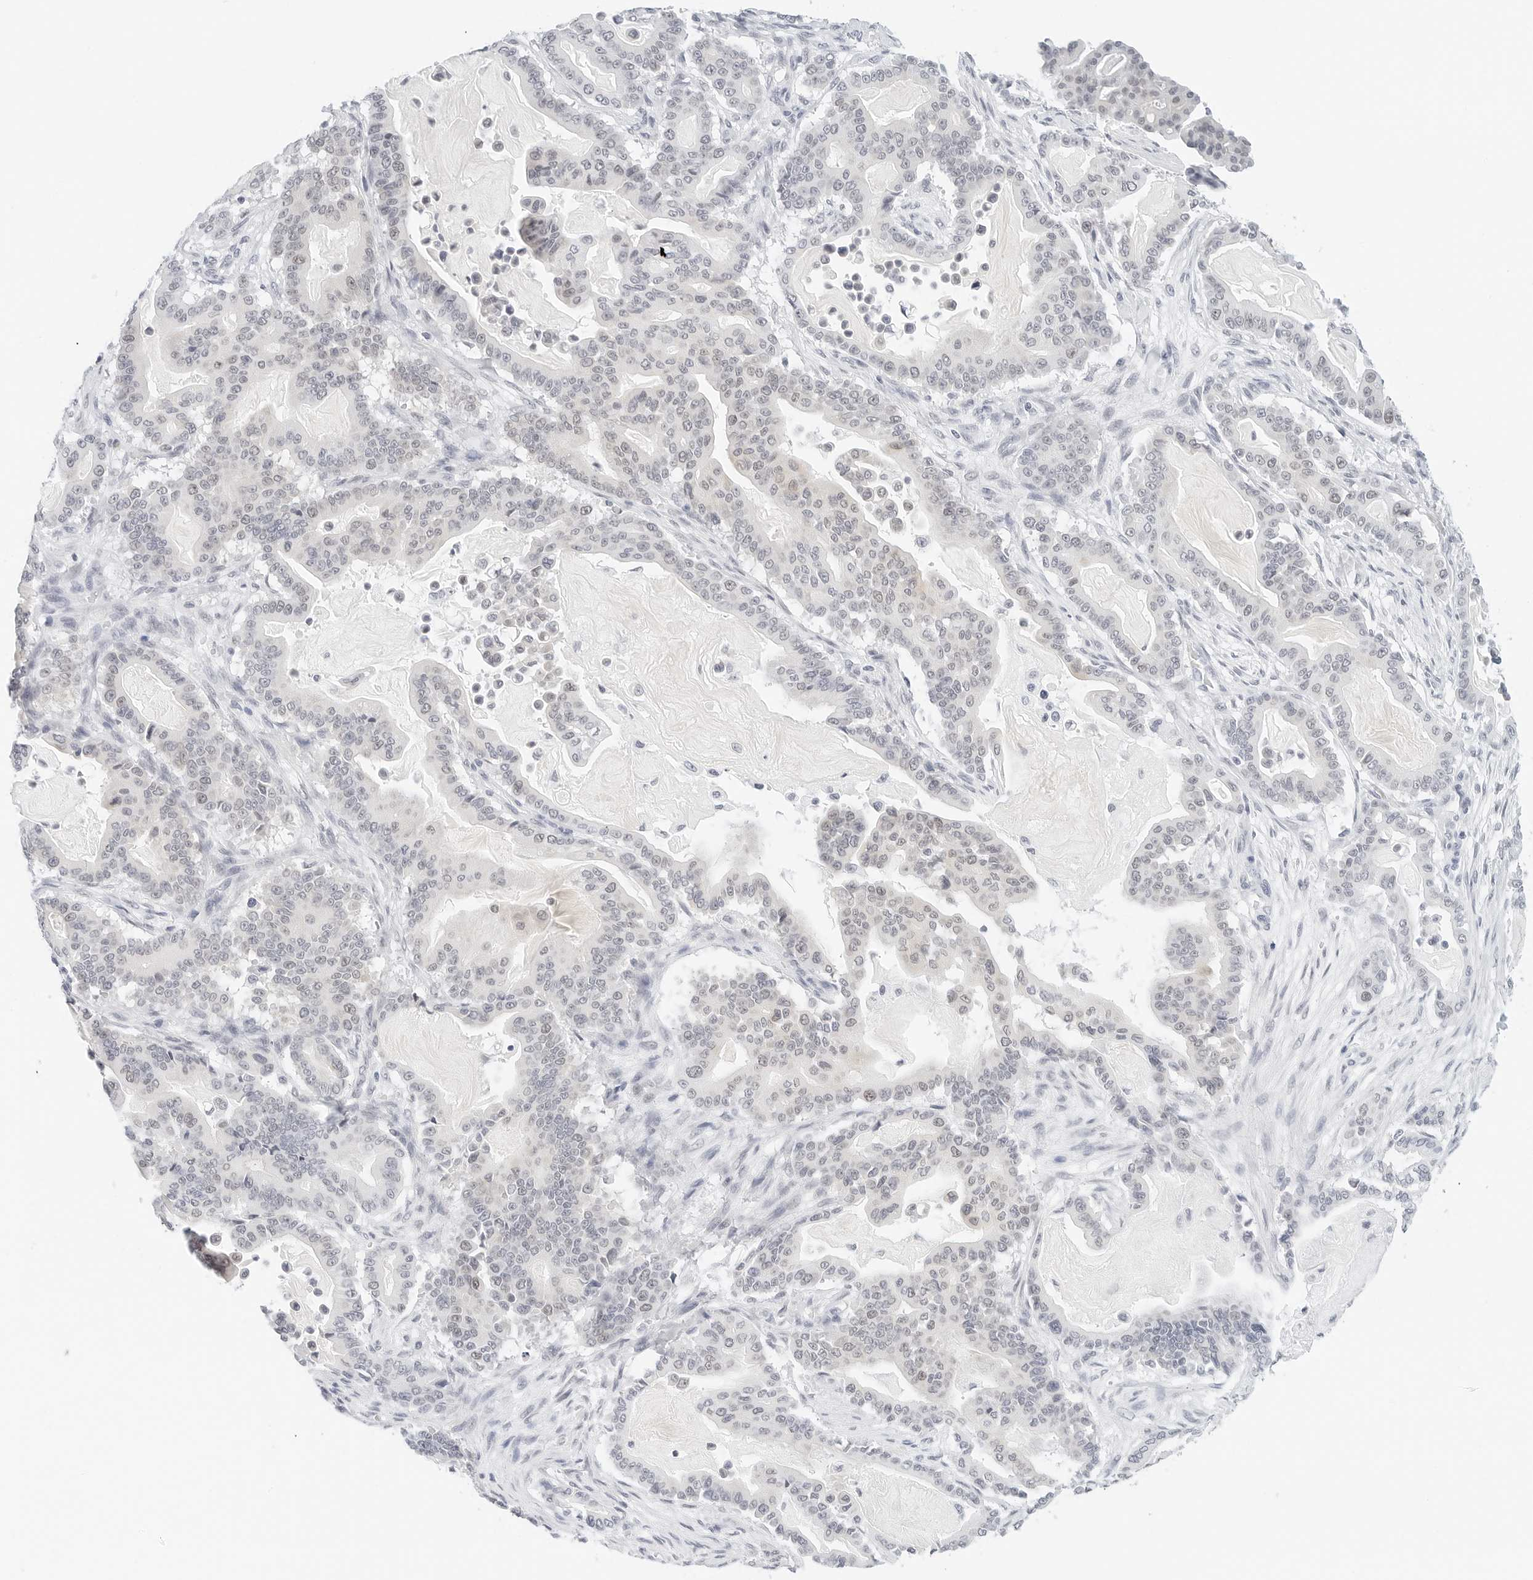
{"staining": {"intensity": "negative", "quantity": "none", "location": "none"}, "tissue": "pancreatic cancer", "cell_type": "Tumor cells", "image_type": "cancer", "snomed": [{"axis": "morphology", "description": "Adenocarcinoma, NOS"}, {"axis": "topography", "description": "Pancreas"}], "caption": "This is an IHC image of pancreatic cancer. There is no staining in tumor cells.", "gene": "CD22", "patient": {"sex": "male", "age": 63}}